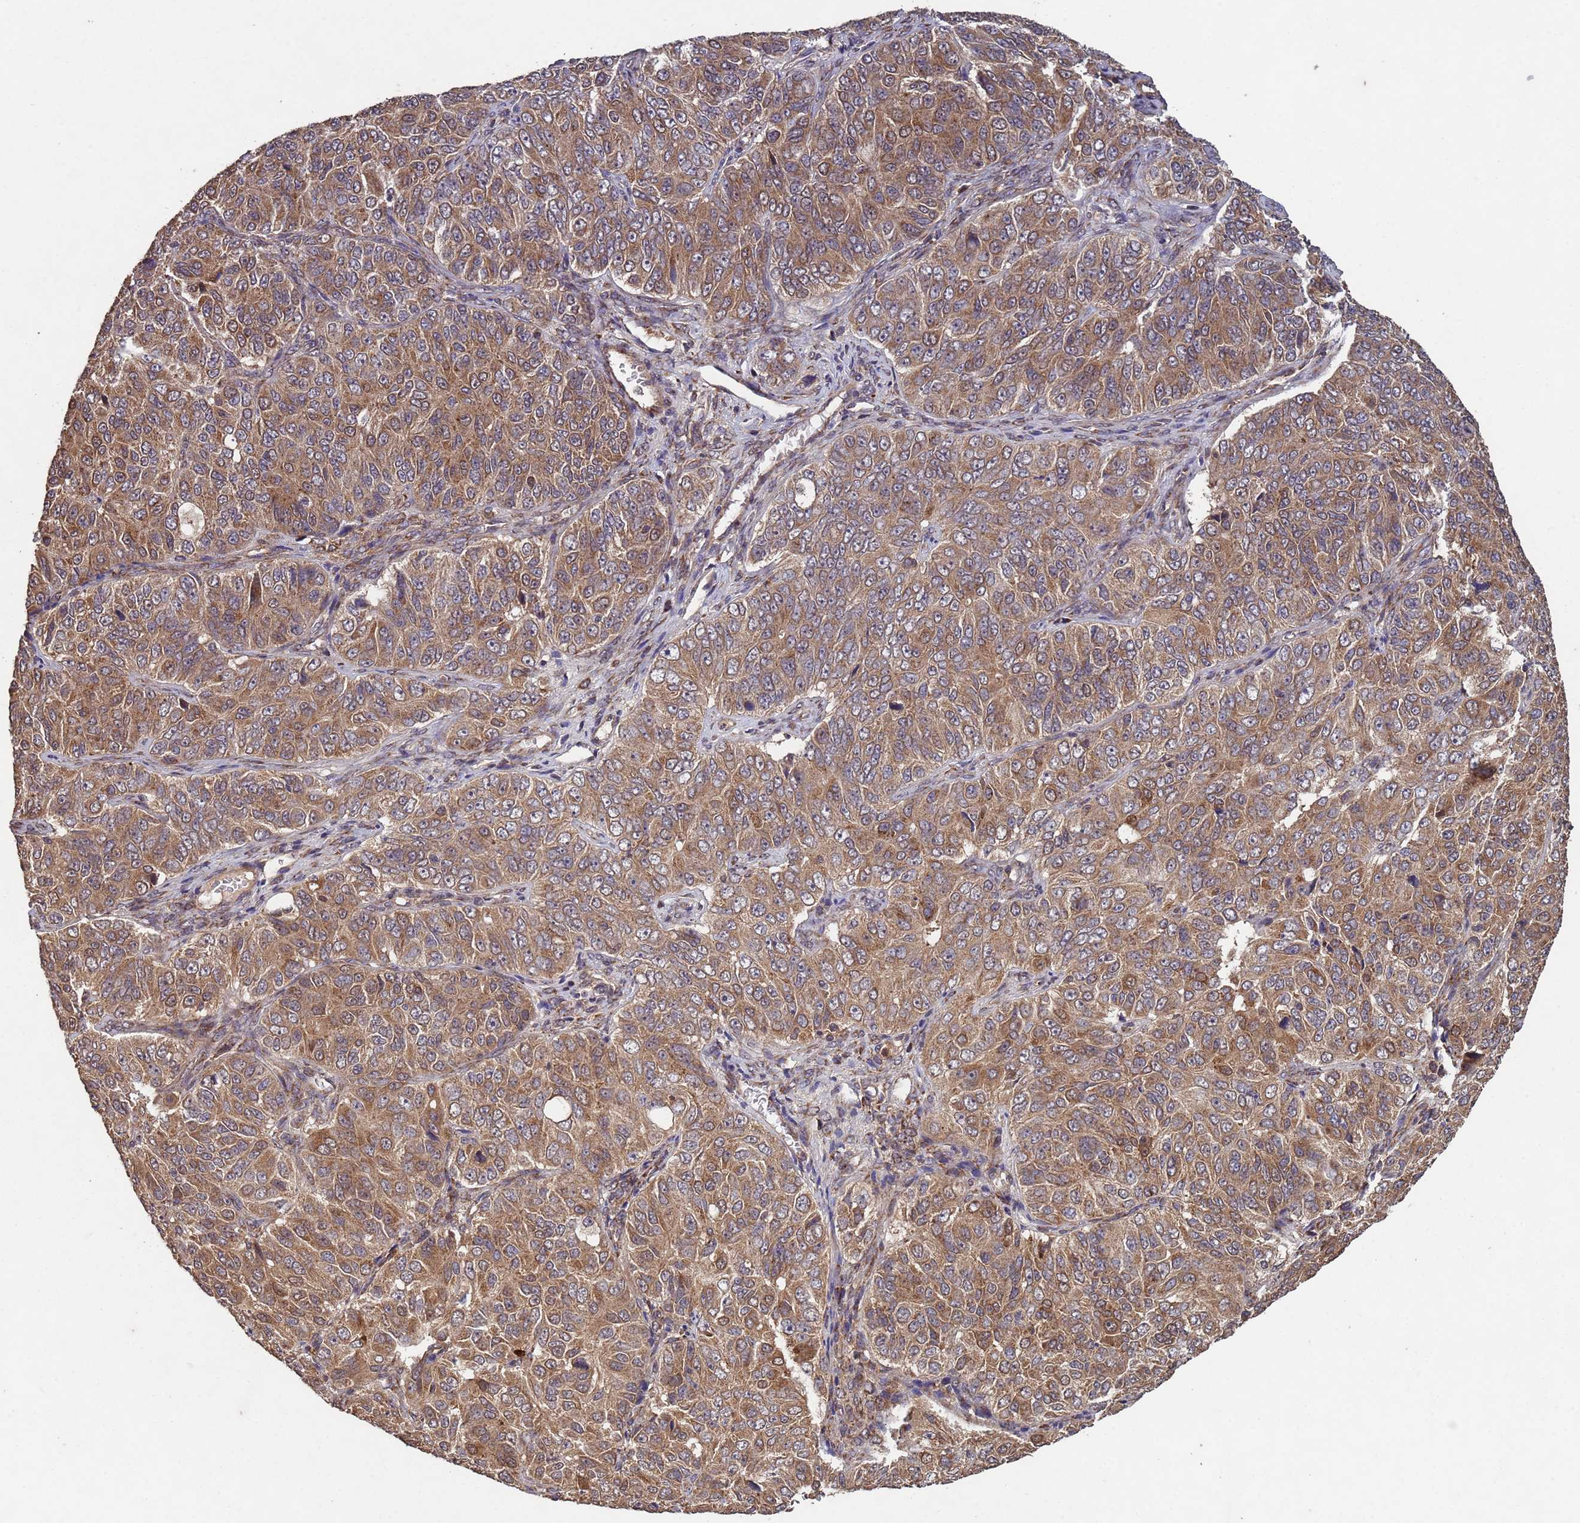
{"staining": {"intensity": "moderate", "quantity": ">75%", "location": "cytoplasmic/membranous"}, "tissue": "ovarian cancer", "cell_type": "Tumor cells", "image_type": "cancer", "snomed": [{"axis": "morphology", "description": "Carcinoma, endometroid"}, {"axis": "topography", "description": "Ovary"}], "caption": "This image displays IHC staining of endometroid carcinoma (ovarian), with medium moderate cytoplasmic/membranous expression in approximately >75% of tumor cells.", "gene": "FASTKD1", "patient": {"sex": "female", "age": 51}}